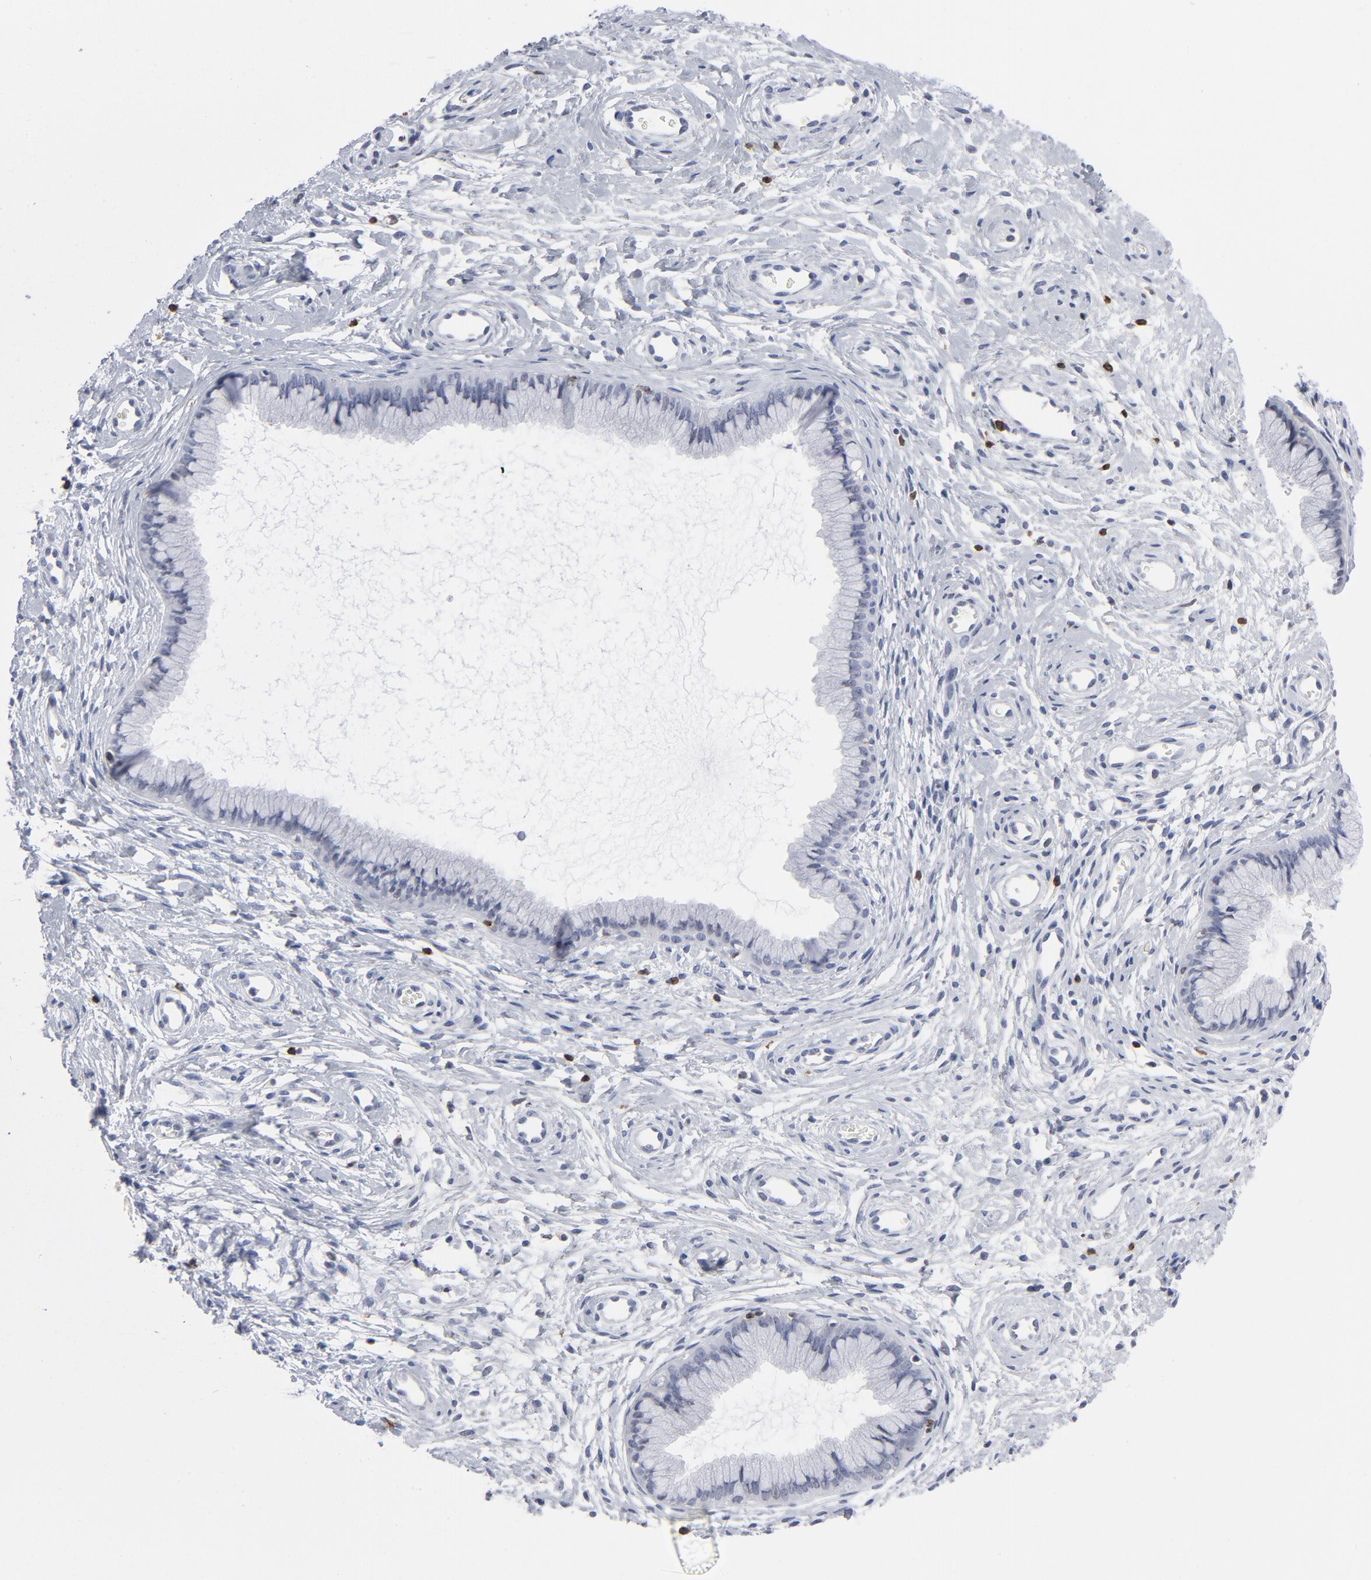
{"staining": {"intensity": "negative", "quantity": "none", "location": "none"}, "tissue": "cervix", "cell_type": "Glandular cells", "image_type": "normal", "snomed": [{"axis": "morphology", "description": "Normal tissue, NOS"}, {"axis": "topography", "description": "Cervix"}], "caption": "A micrograph of cervix stained for a protein reveals no brown staining in glandular cells. (DAB immunohistochemistry (IHC) visualized using brightfield microscopy, high magnification).", "gene": "CD2", "patient": {"sex": "female", "age": 39}}